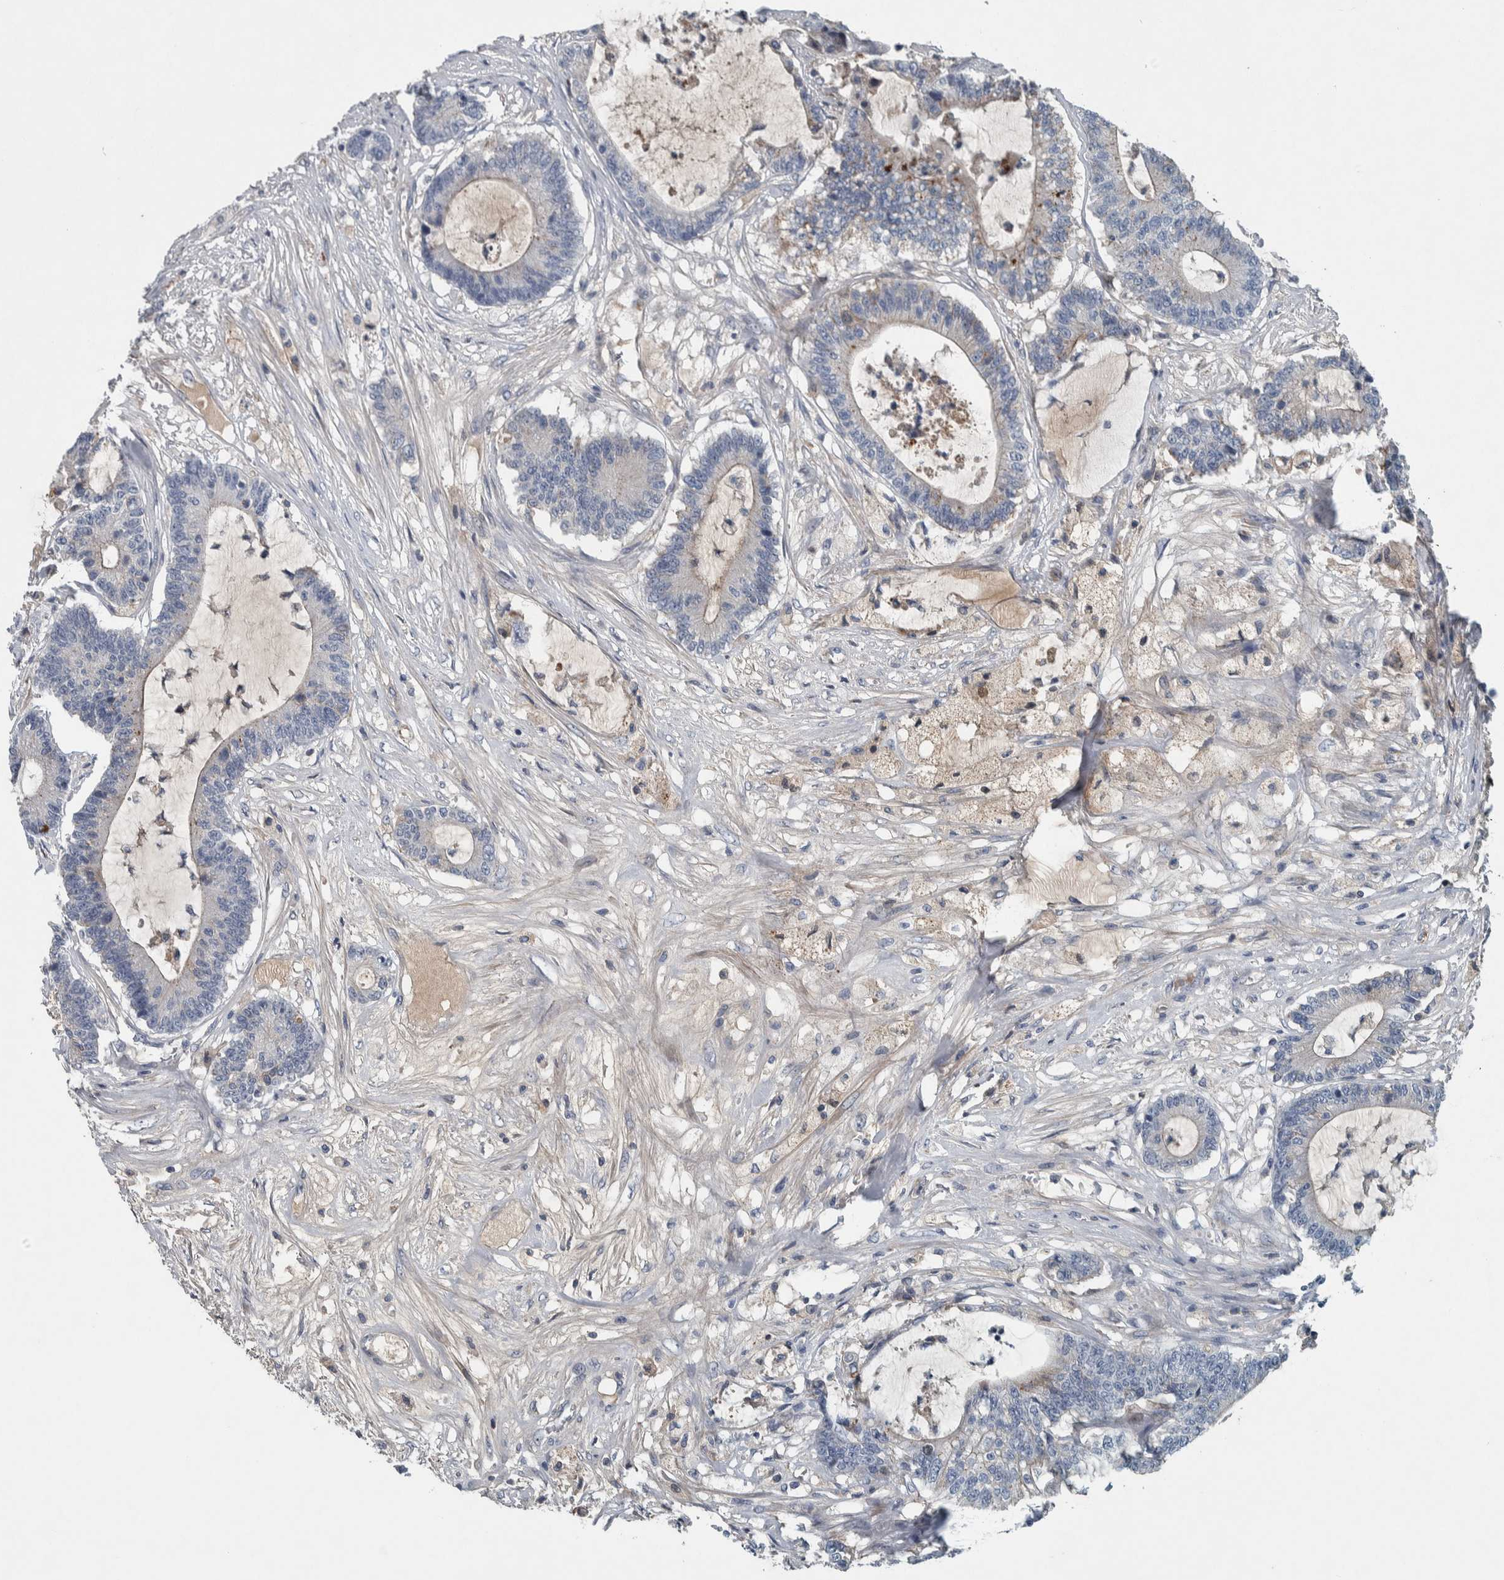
{"staining": {"intensity": "weak", "quantity": "25%-75%", "location": "cytoplasmic/membranous"}, "tissue": "colorectal cancer", "cell_type": "Tumor cells", "image_type": "cancer", "snomed": [{"axis": "morphology", "description": "Adenocarcinoma, NOS"}, {"axis": "topography", "description": "Colon"}], "caption": "The histopathology image exhibits staining of adenocarcinoma (colorectal), revealing weak cytoplasmic/membranous protein staining (brown color) within tumor cells.", "gene": "SERPINC1", "patient": {"sex": "female", "age": 84}}